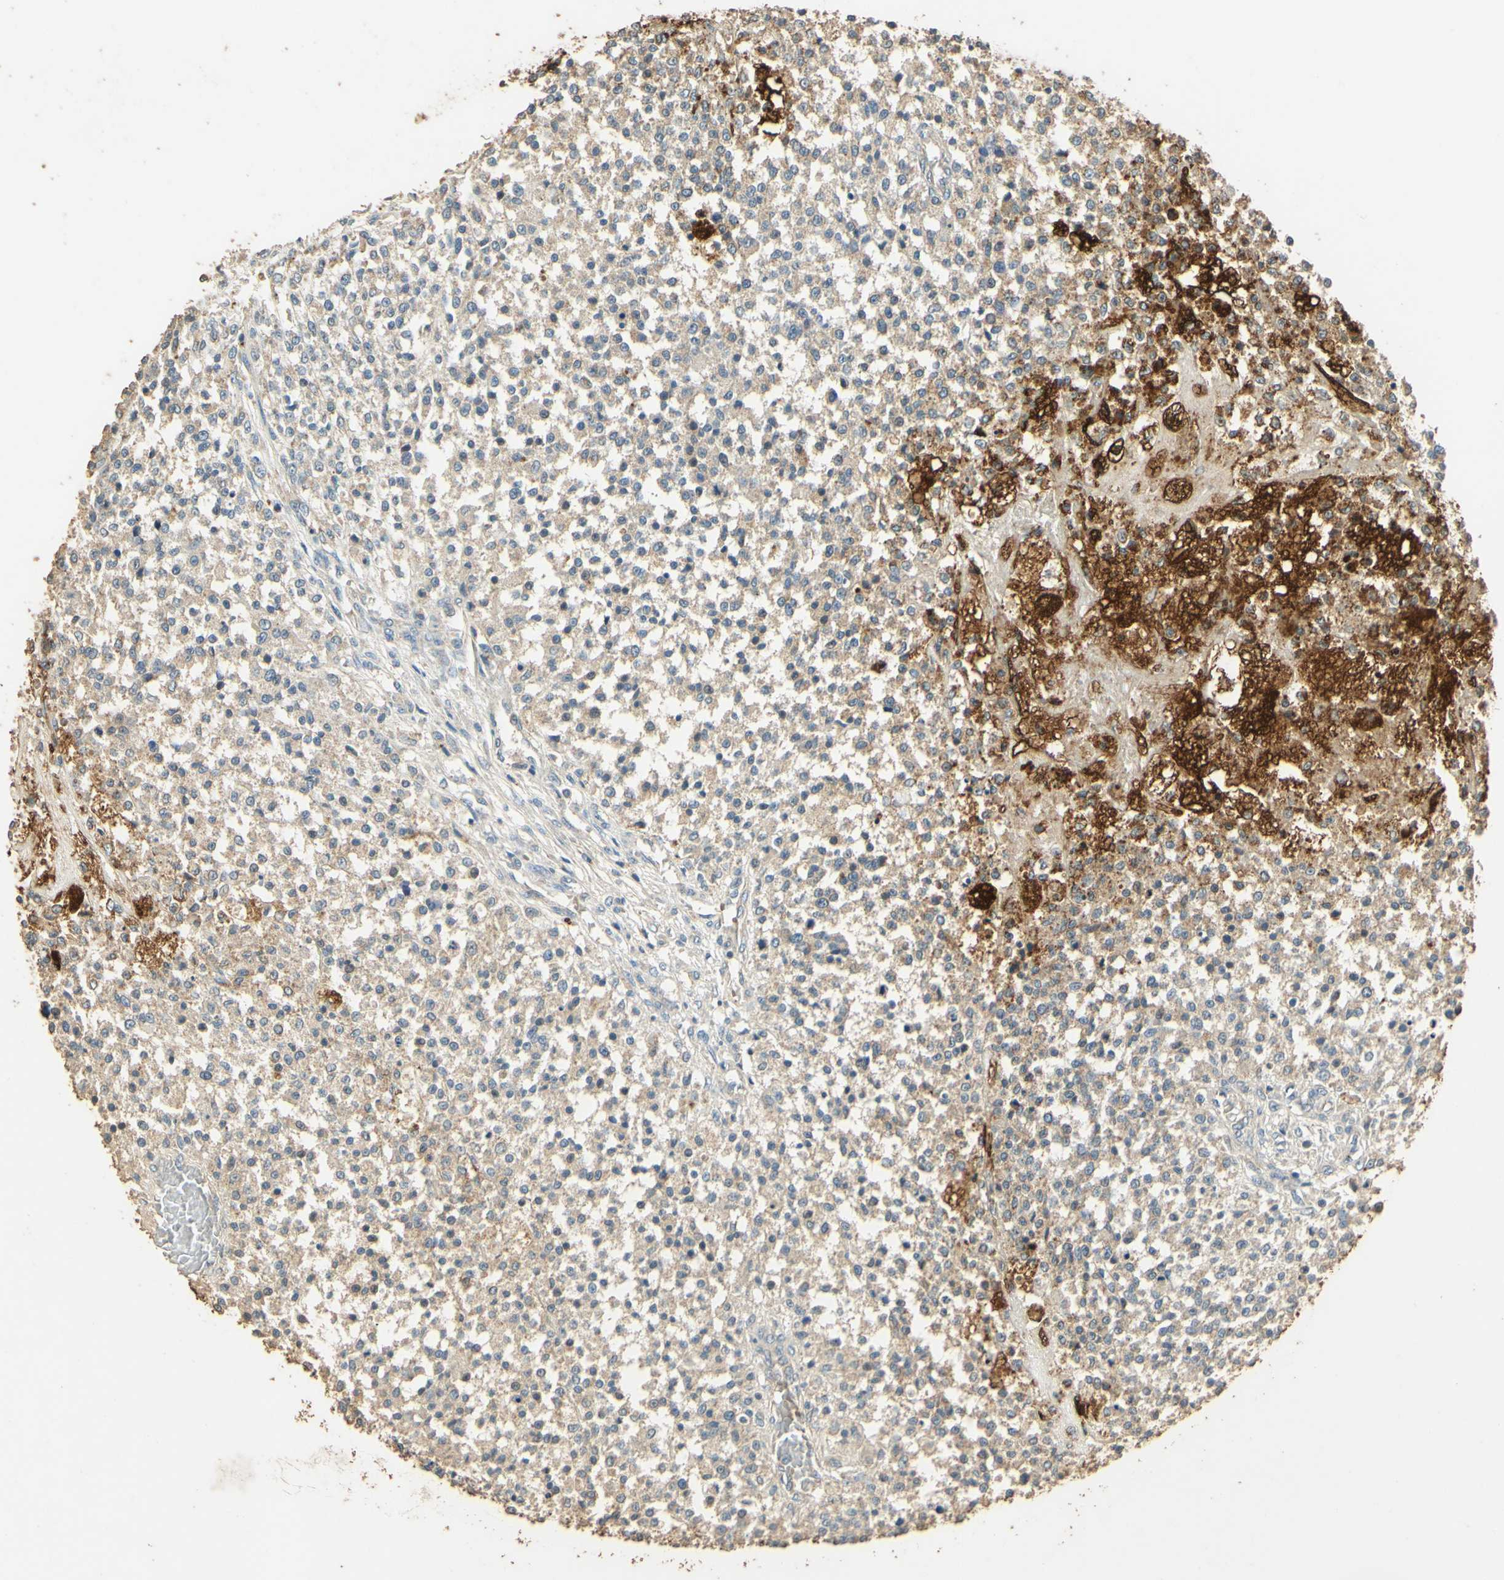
{"staining": {"intensity": "weak", "quantity": "<25%", "location": "cytoplasmic/membranous"}, "tissue": "testis cancer", "cell_type": "Tumor cells", "image_type": "cancer", "snomed": [{"axis": "morphology", "description": "Seminoma, NOS"}, {"axis": "topography", "description": "Testis"}], "caption": "This photomicrograph is of testis cancer stained with IHC to label a protein in brown with the nuclei are counter-stained blue. There is no staining in tumor cells. (IHC, brightfield microscopy, high magnification).", "gene": "ARHGEF17", "patient": {"sex": "male", "age": 59}}